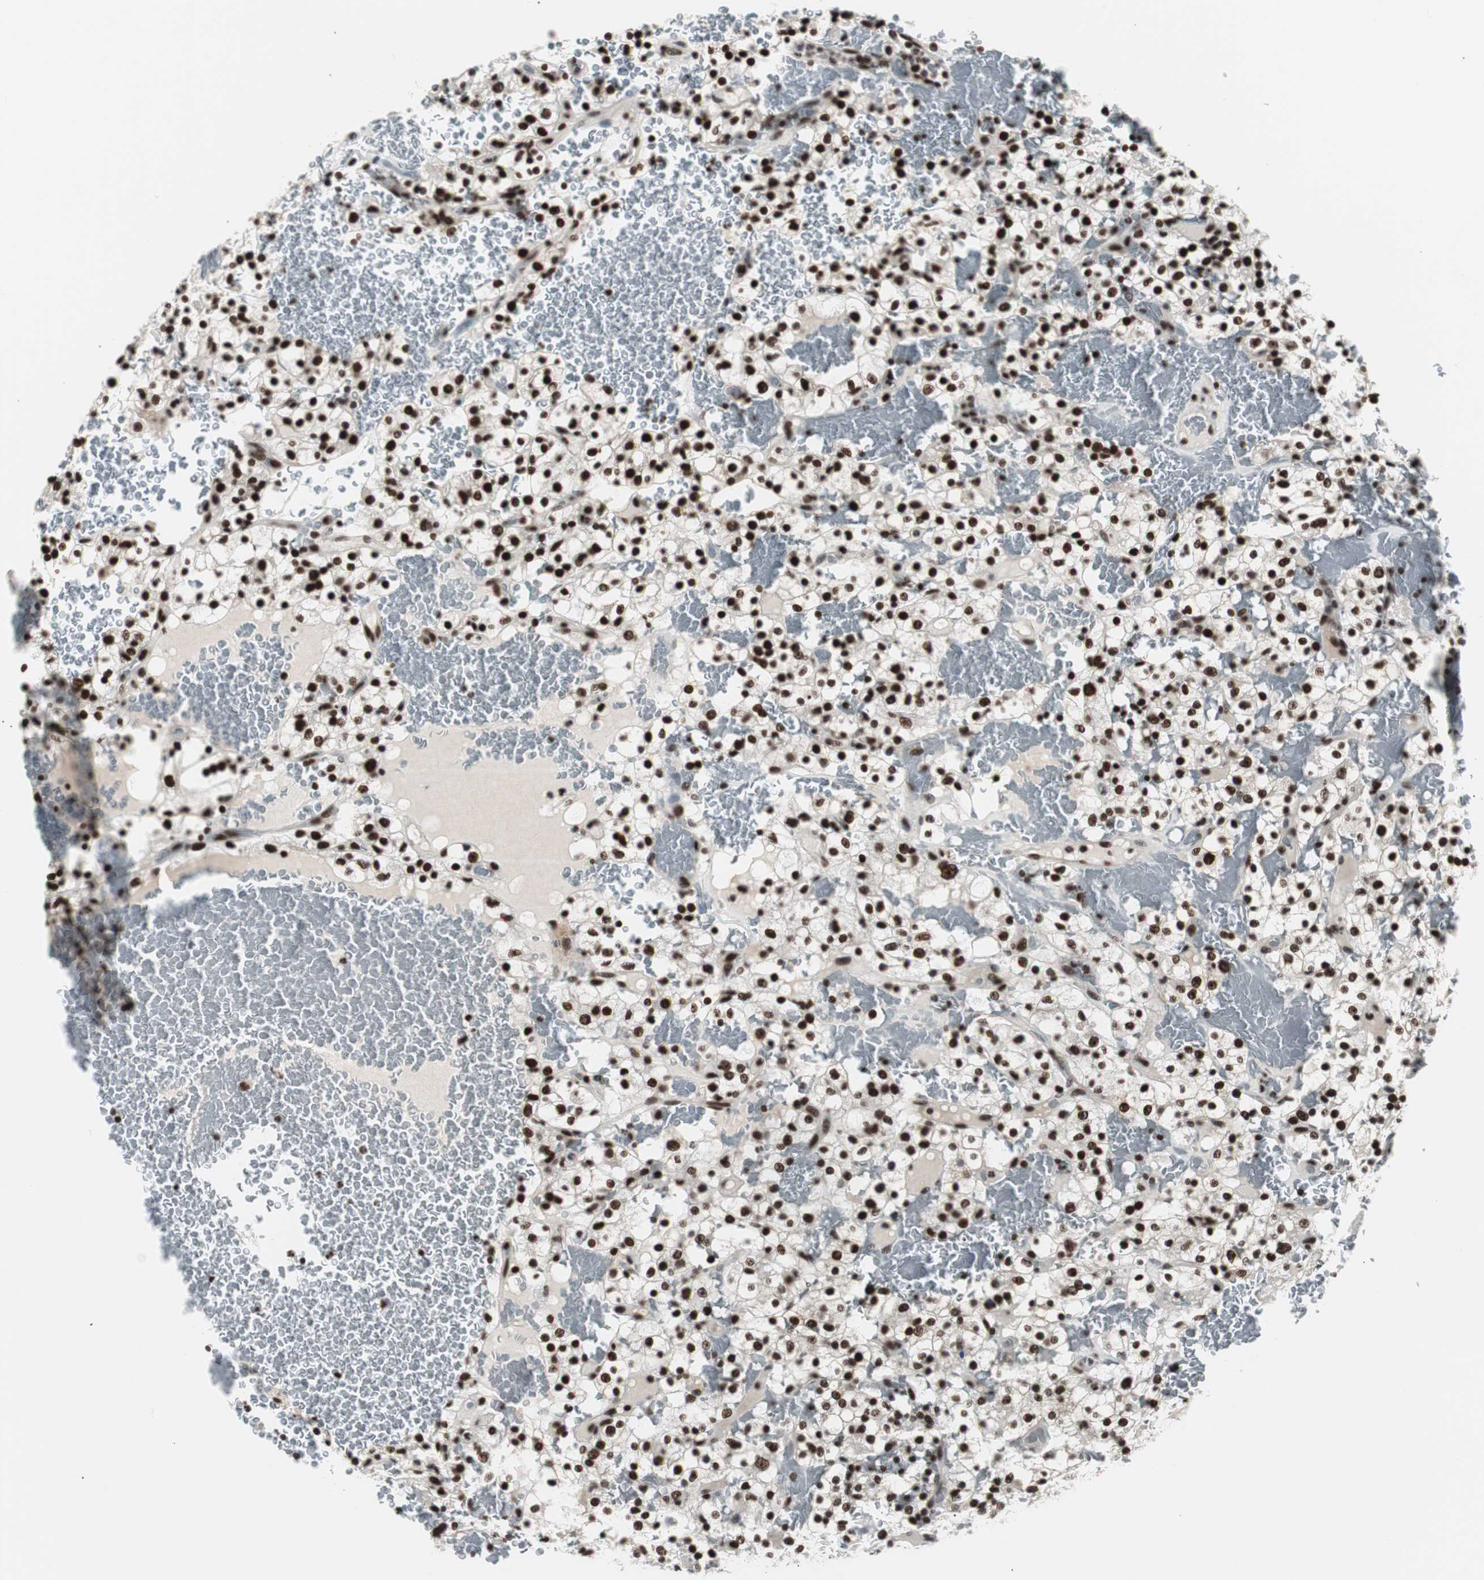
{"staining": {"intensity": "strong", "quantity": ">75%", "location": "nuclear"}, "tissue": "renal cancer", "cell_type": "Tumor cells", "image_type": "cancer", "snomed": [{"axis": "morphology", "description": "Normal tissue, NOS"}, {"axis": "morphology", "description": "Adenocarcinoma, NOS"}, {"axis": "topography", "description": "Kidney"}], "caption": "Strong nuclear positivity for a protein is identified in approximately >75% of tumor cells of renal cancer (adenocarcinoma) using immunohistochemistry.", "gene": "XRCC1", "patient": {"sex": "female", "age": 72}}